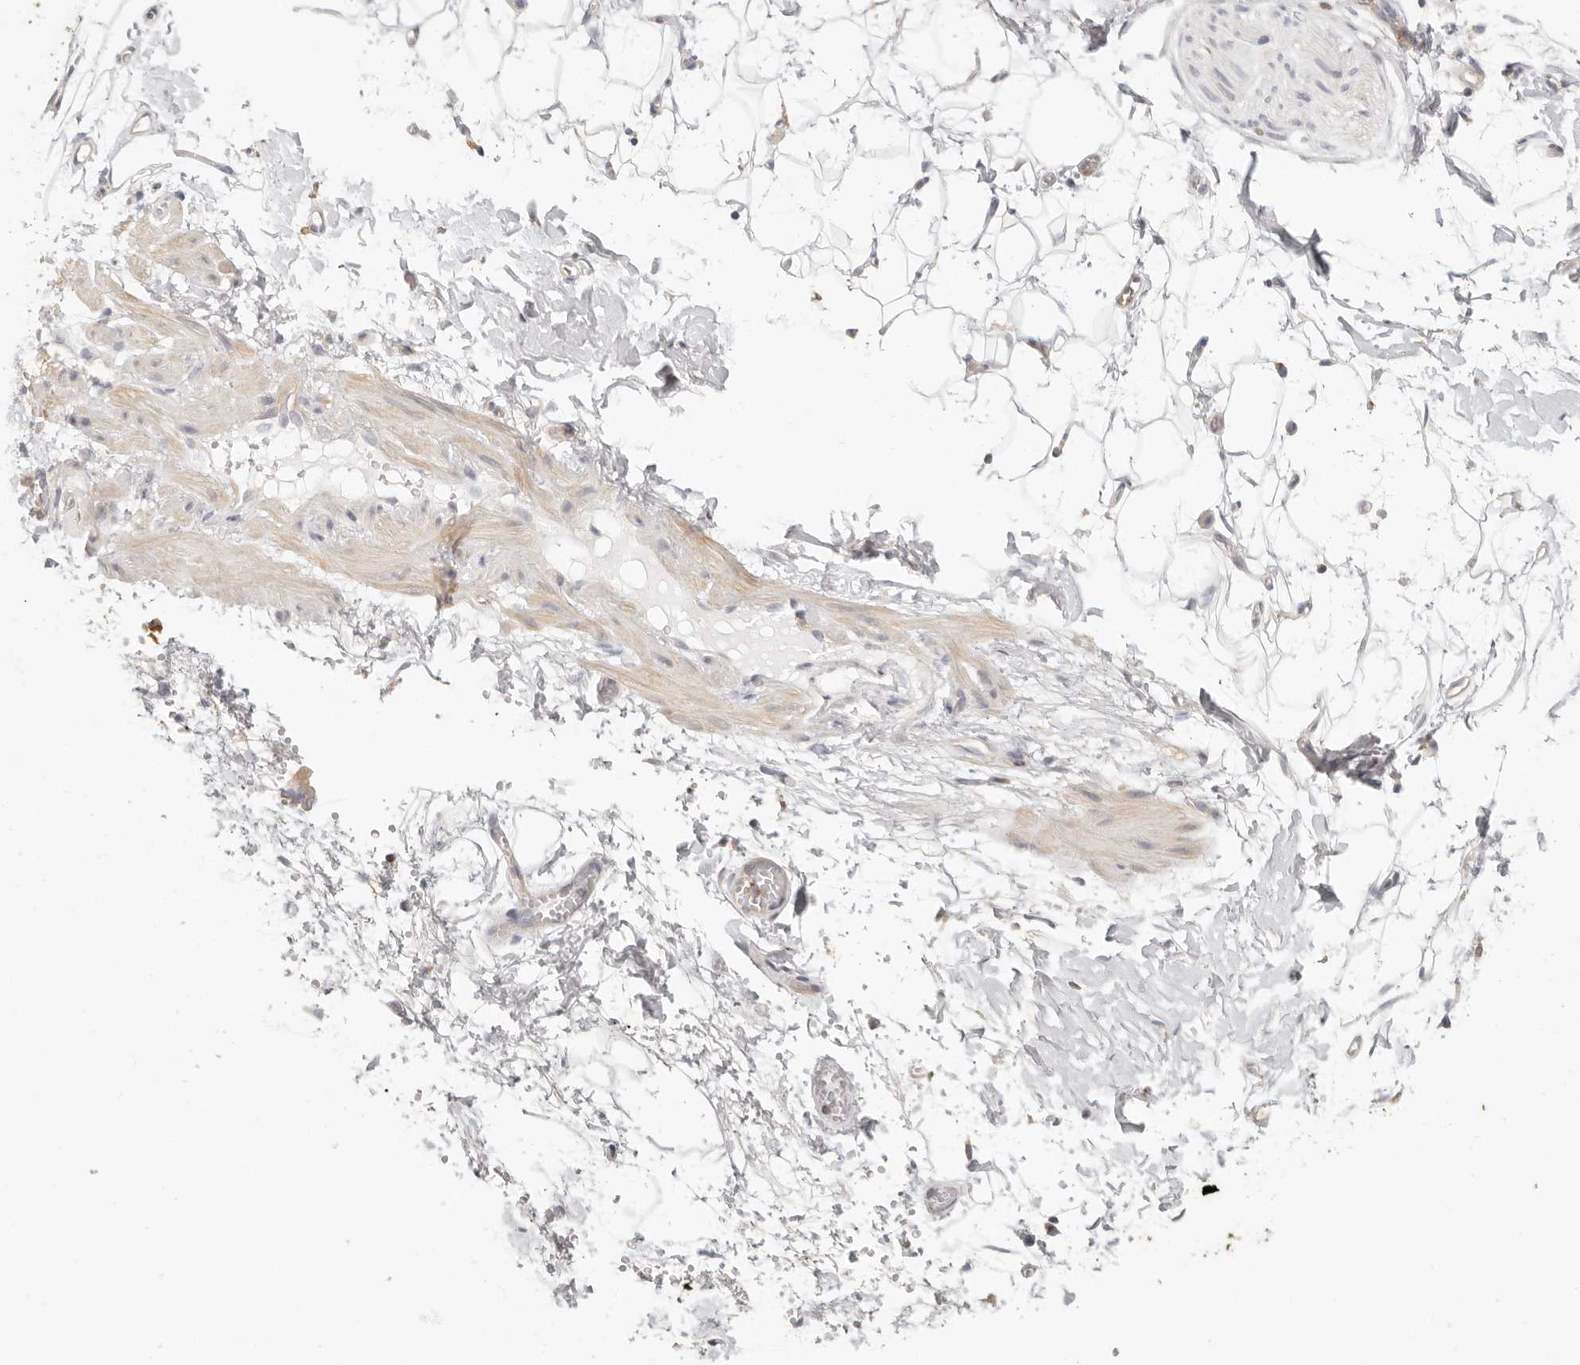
{"staining": {"intensity": "negative", "quantity": "none", "location": "none"}, "tissue": "adipose tissue", "cell_type": "Adipocytes", "image_type": "normal", "snomed": [{"axis": "morphology", "description": "Normal tissue, NOS"}, {"axis": "morphology", "description": "Adenocarcinoma, NOS"}, {"axis": "topography", "description": "Pancreas"}, {"axis": "topography", "description": "Peripheral nerve tissue"}], "caption": "A photomicrograph of adipose tissue stained for a protein shows no brown staining in adipocytes. (Brightfield microscopy of DAB immunohistochemistry at high magnification).", "gene": "ANXA9", "patient": {"sex": "male", "age": 59}}